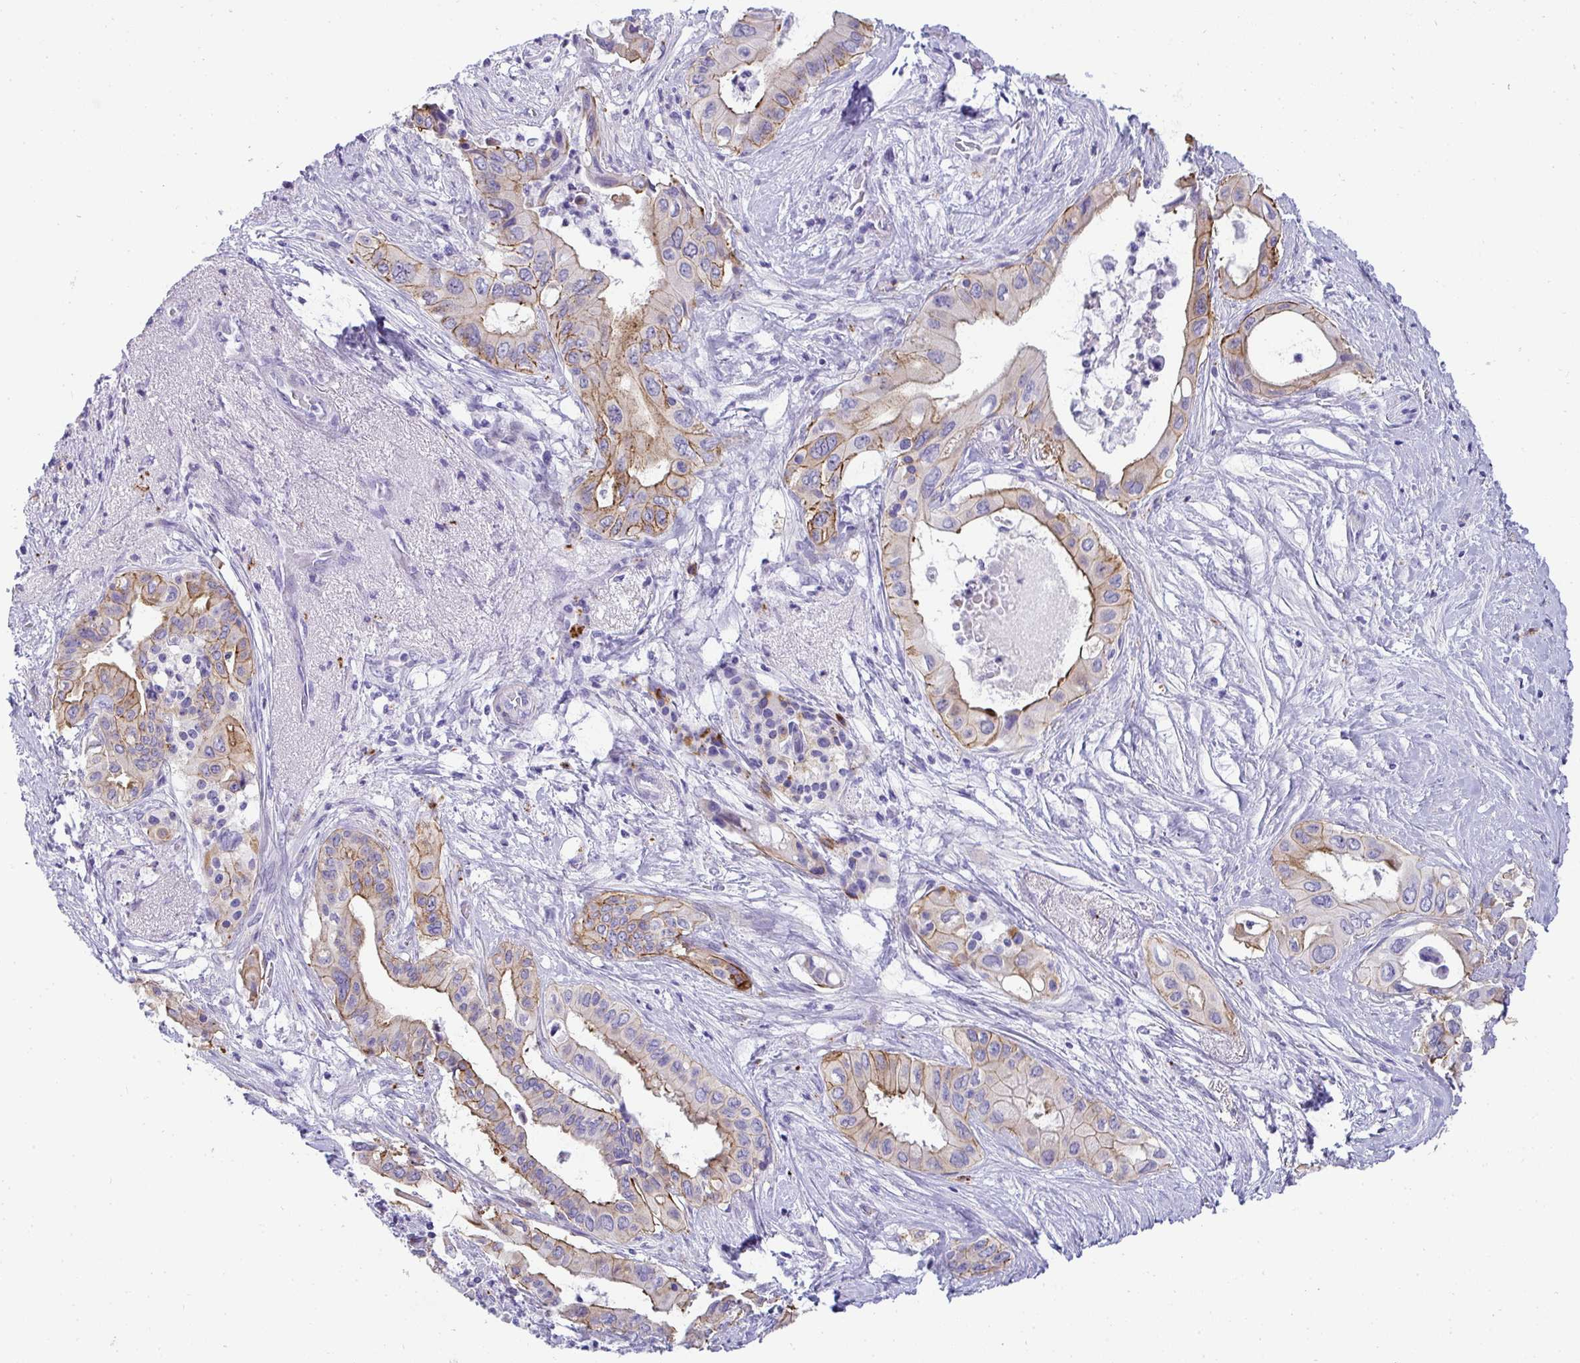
{"staining": {"intensity": "moderate", "quantity": "25%-75%", "location": "cytoplasmic/membranous"}, "tissue": "pancreatic cancer", "cell_type": "Tumor cells", "image_type": "cancer", "snomed": [{"axis": "morphology", "description": "Adenocarcinoma, NOS"}, {"axis": "topography", "description": "Pancreas"}], "caption": "Moderate cytoplasmic/membranous protein positivity is identified in approximately 25%-75% of tumor cells in pancreatic cancer.", "gene": "AK5", "patient": {"sex": "female", "age": 77}}